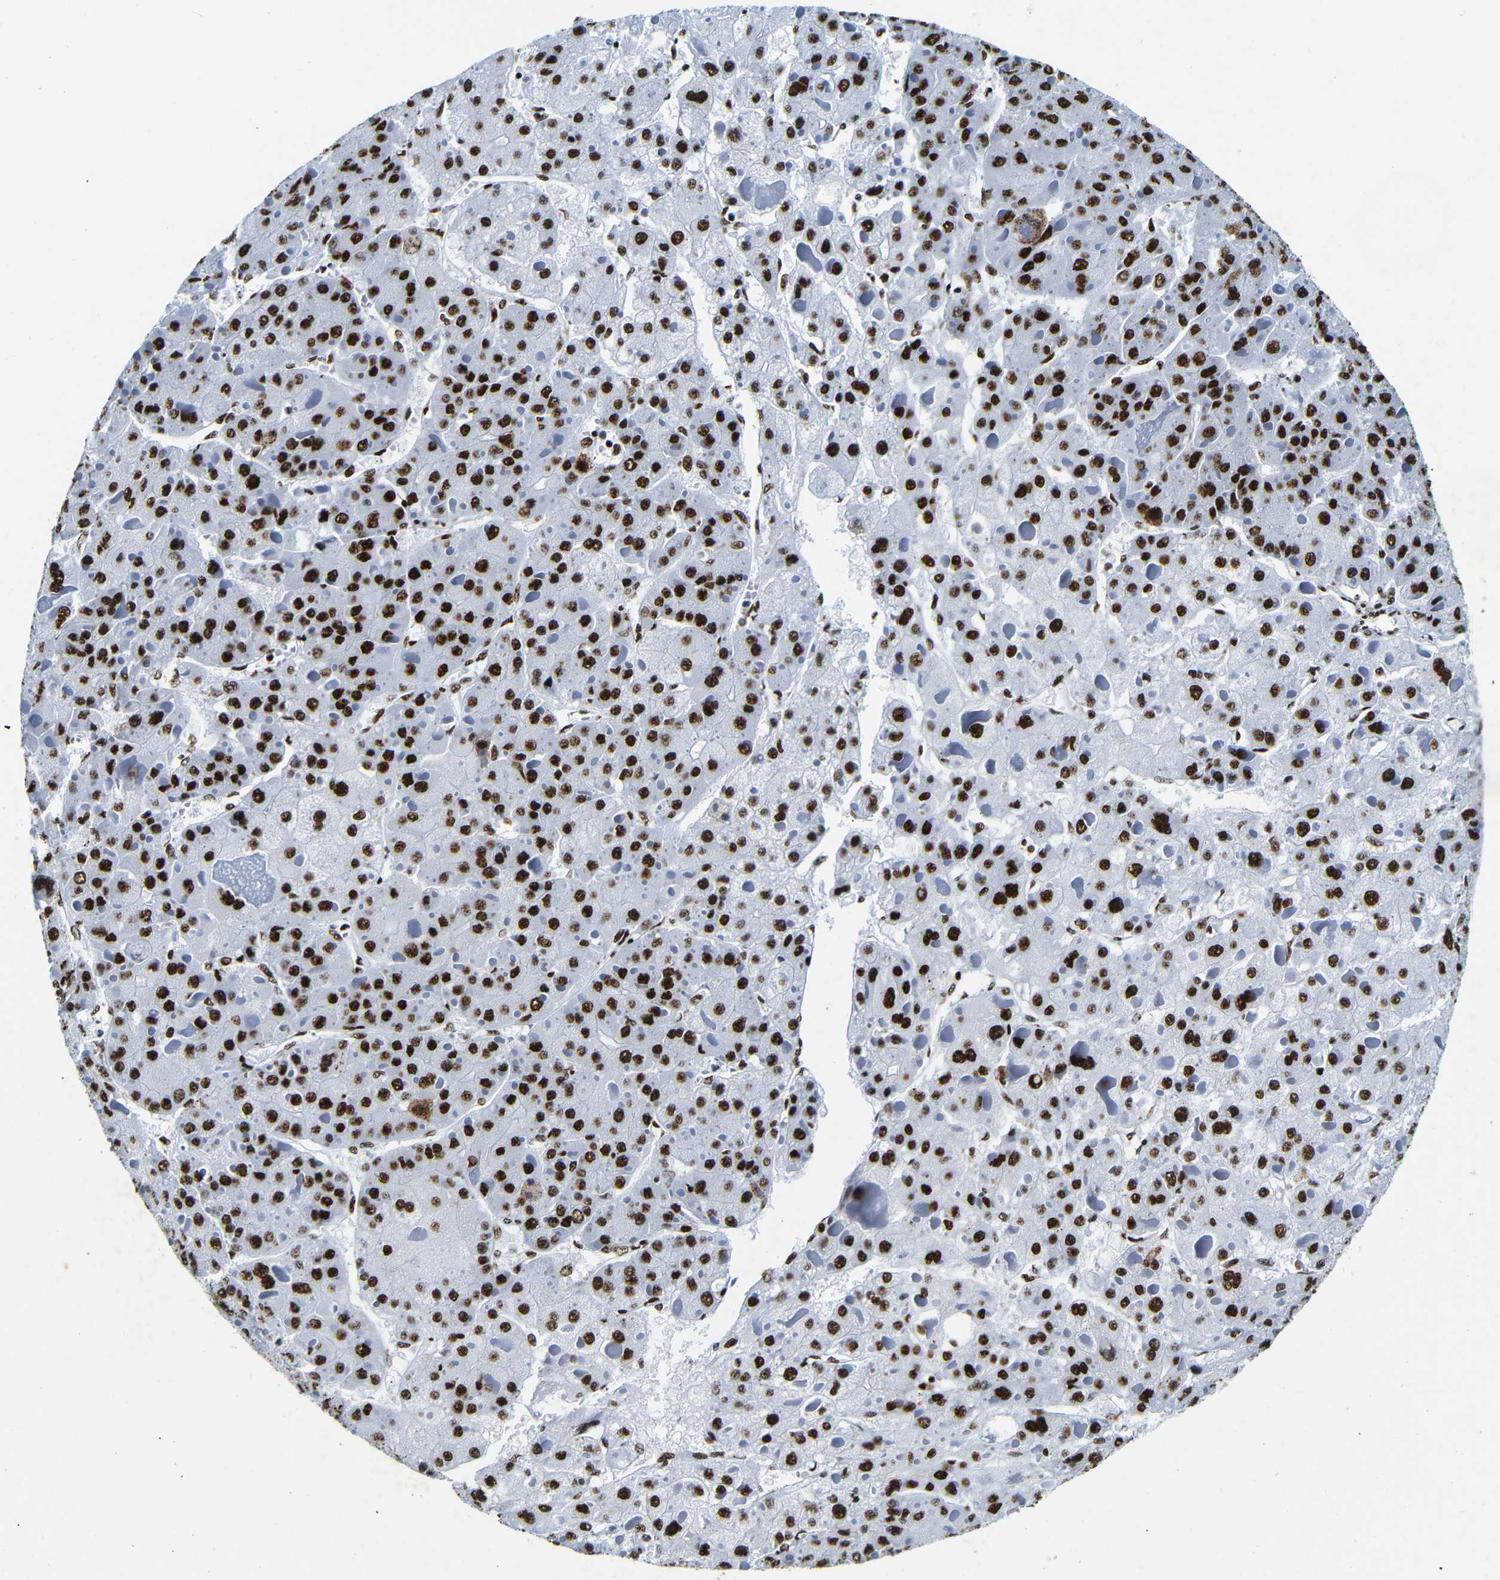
{"staining": {"intensity": "strong", "quantity": ">75%", "location": "nuclear"}, "tissue": "liver cancer", "cell_type": "Tumor cells", "image_type": "cancer", "snomed": [{"axis": "morphology", "description": "Carcinoma, Hepatocellular, NOS"}, {"axis": "topography", "description": "Liver"}], "caption": "Liver hepatocellular carcinoma tissue reveals strong nuclear positivity in approximately >75% of tumor cells, visualized by immunohistochemistry. The staining was performed using DAB to visualize the protein expression in brown, while the nuclei were stained in blue with hematoxylin (Magnification: 20x).", "gene": "SRSF1", "patient": {"sex": "female", "age": 73}}